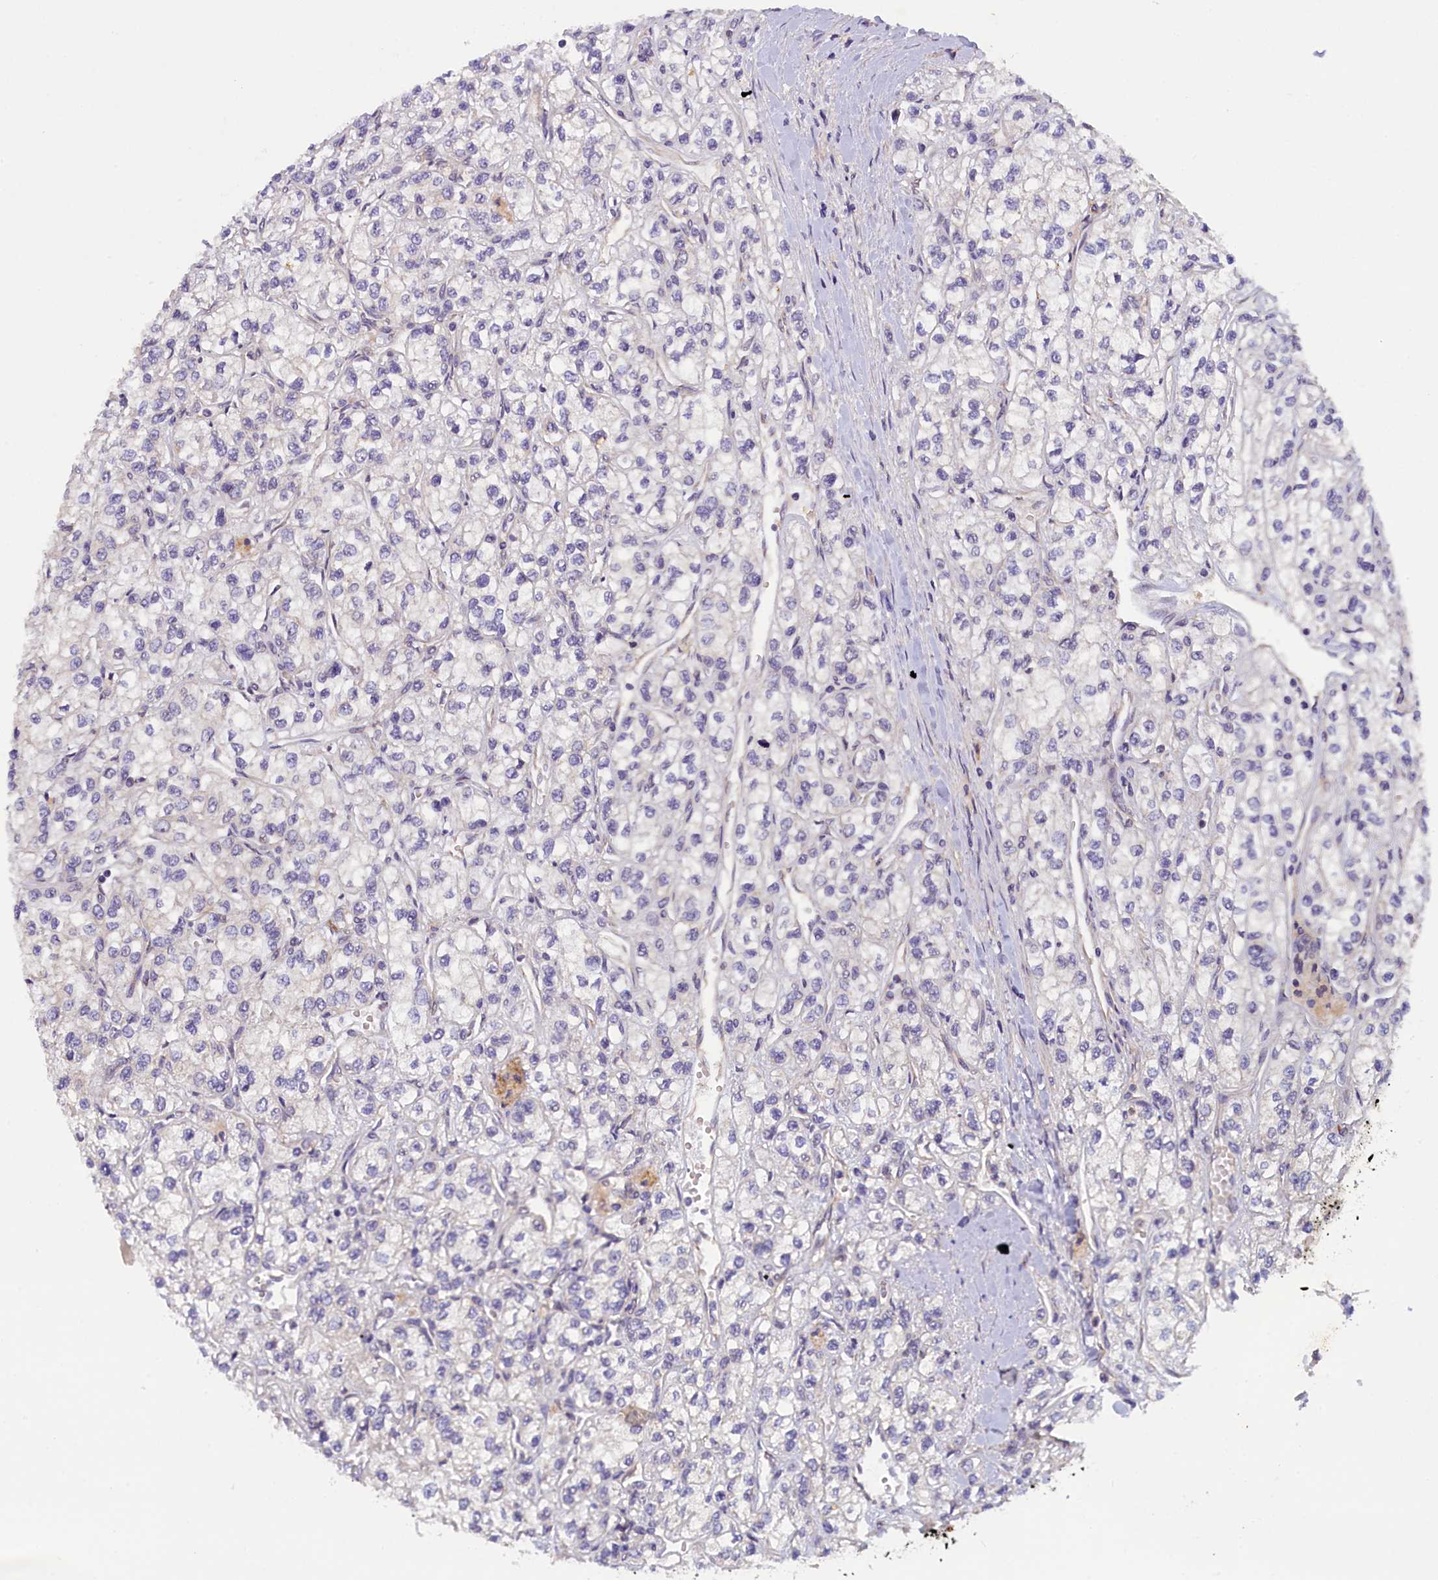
{"staining": {"intensity": "negative", "quantity": "none", "location": "none"}, "tissue": "renal cancer", "cell_type": "Tumor cells", "image_type": "cancer", "snomed": [{"axis": "morphology", "description": "Adenocarcinoma, NOS"}, {"axis": "topography", "description": "Kidney"}], "caption": "Immunohistochemical staining of human adenocarcinoma (renal) displays no significant expression in tumor cells.", "gene": "CCDC9B", "patient": {"sex": "male", "age": 80}}